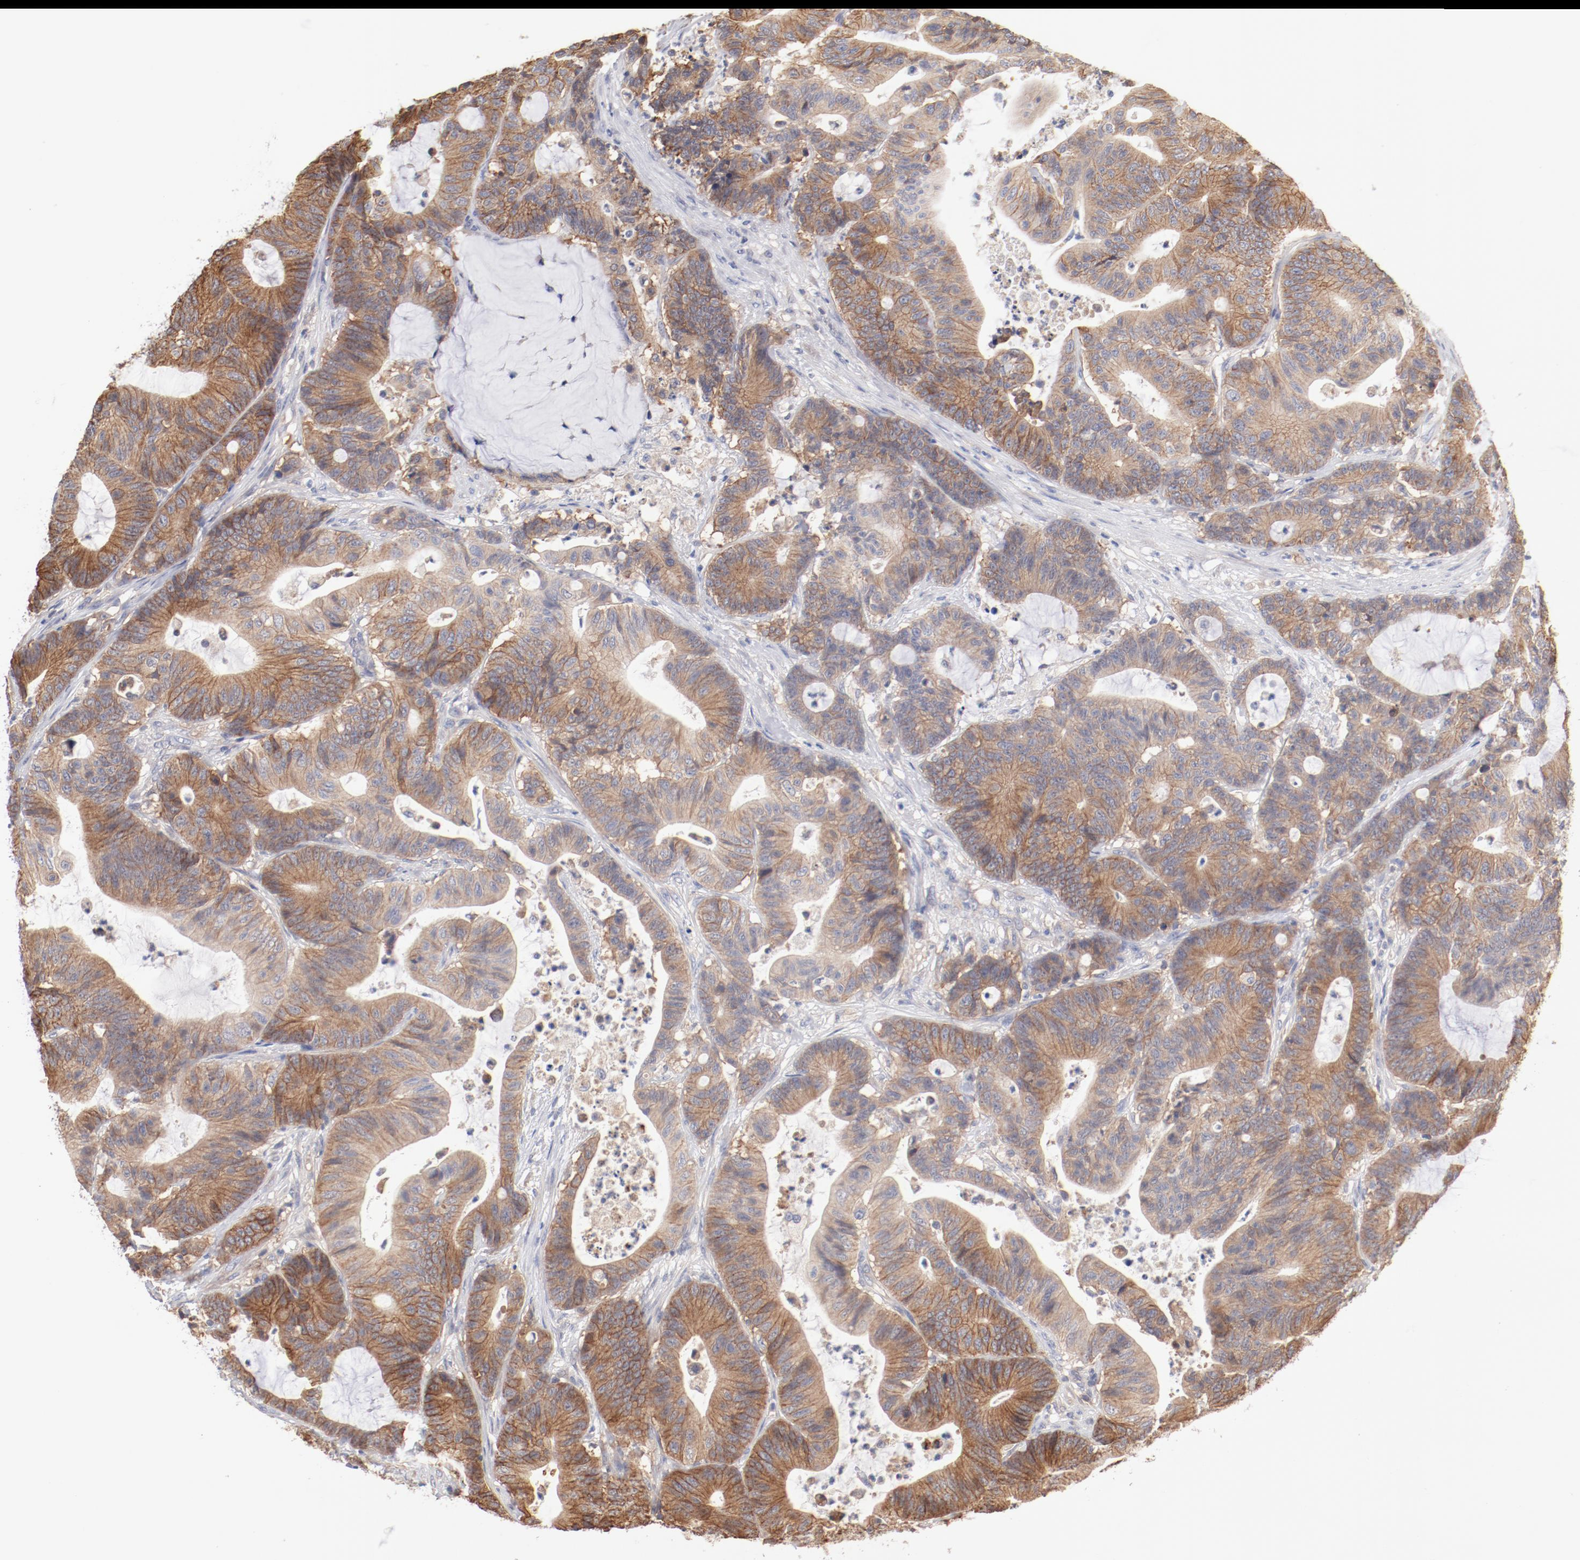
{"staining": {"intensity": "moderate", "quantity": ">75%", "location": "cytoplasmic/membranous"}, "tissue": "colorectal cancer", "cell_type": "Tumor cells", "image_type": "cancer", "snomed": [{"axis": "morphology", "description": "Adenocarcinoma, NOS"}, {"axis": "topography", "description": "Colon"}], "caption": "Immunohistochemistry (DAB) staining of human colorectal cancer (adenocarcinoma) demonstrates moderate cytoplasmic/membranous protein staining in approximately >75% of tumor cells.", "gene": "SETD3", "patient": {"sex": "female", "age": 84}}